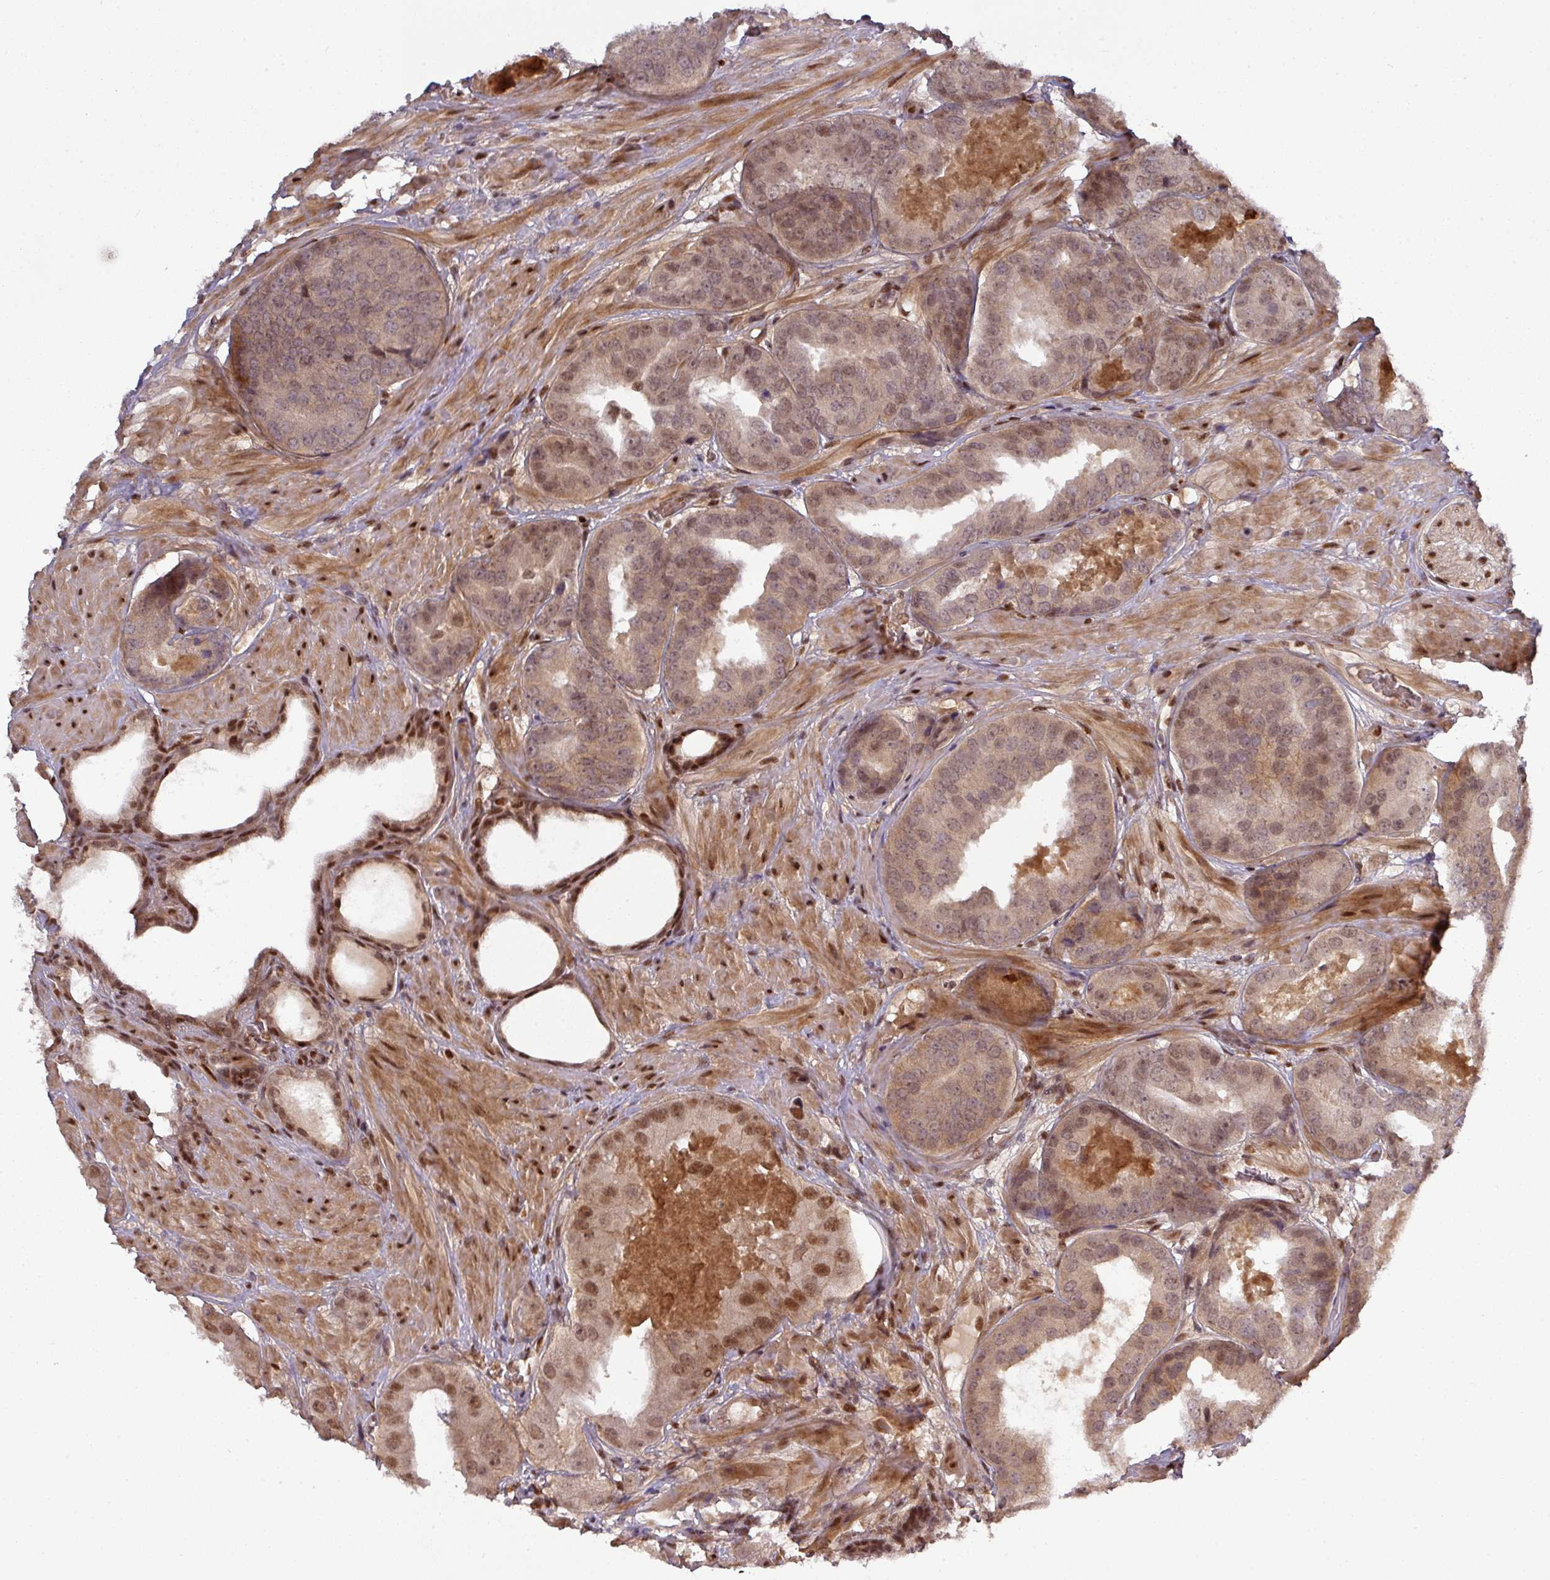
{"staining": {"intensity": "moderate", "quantity": ">75%", "location": "cytoplasmic/membranous,nuclear"}, "tissue": "prostate cancer", "cell_type": "Tumor cells", "image_type": "cancer", "snomed": [{"axis": "morphology", "description": "Adenocarcinoma, High grade"}, {"axis": "topography", "description": "Prostate"}], "caption": "Immunohistochemistry (DAB (3,3'-diaminobenzidine)) staining of human adenocarcinoma (high-grade) (prostate) demonstrates moderate cytoplasmic/membranous and nuclear protein positivity in approximately >75% of tumor cells.", "gene": "CIC", "patient": {"sex": "male", "age": 63}}